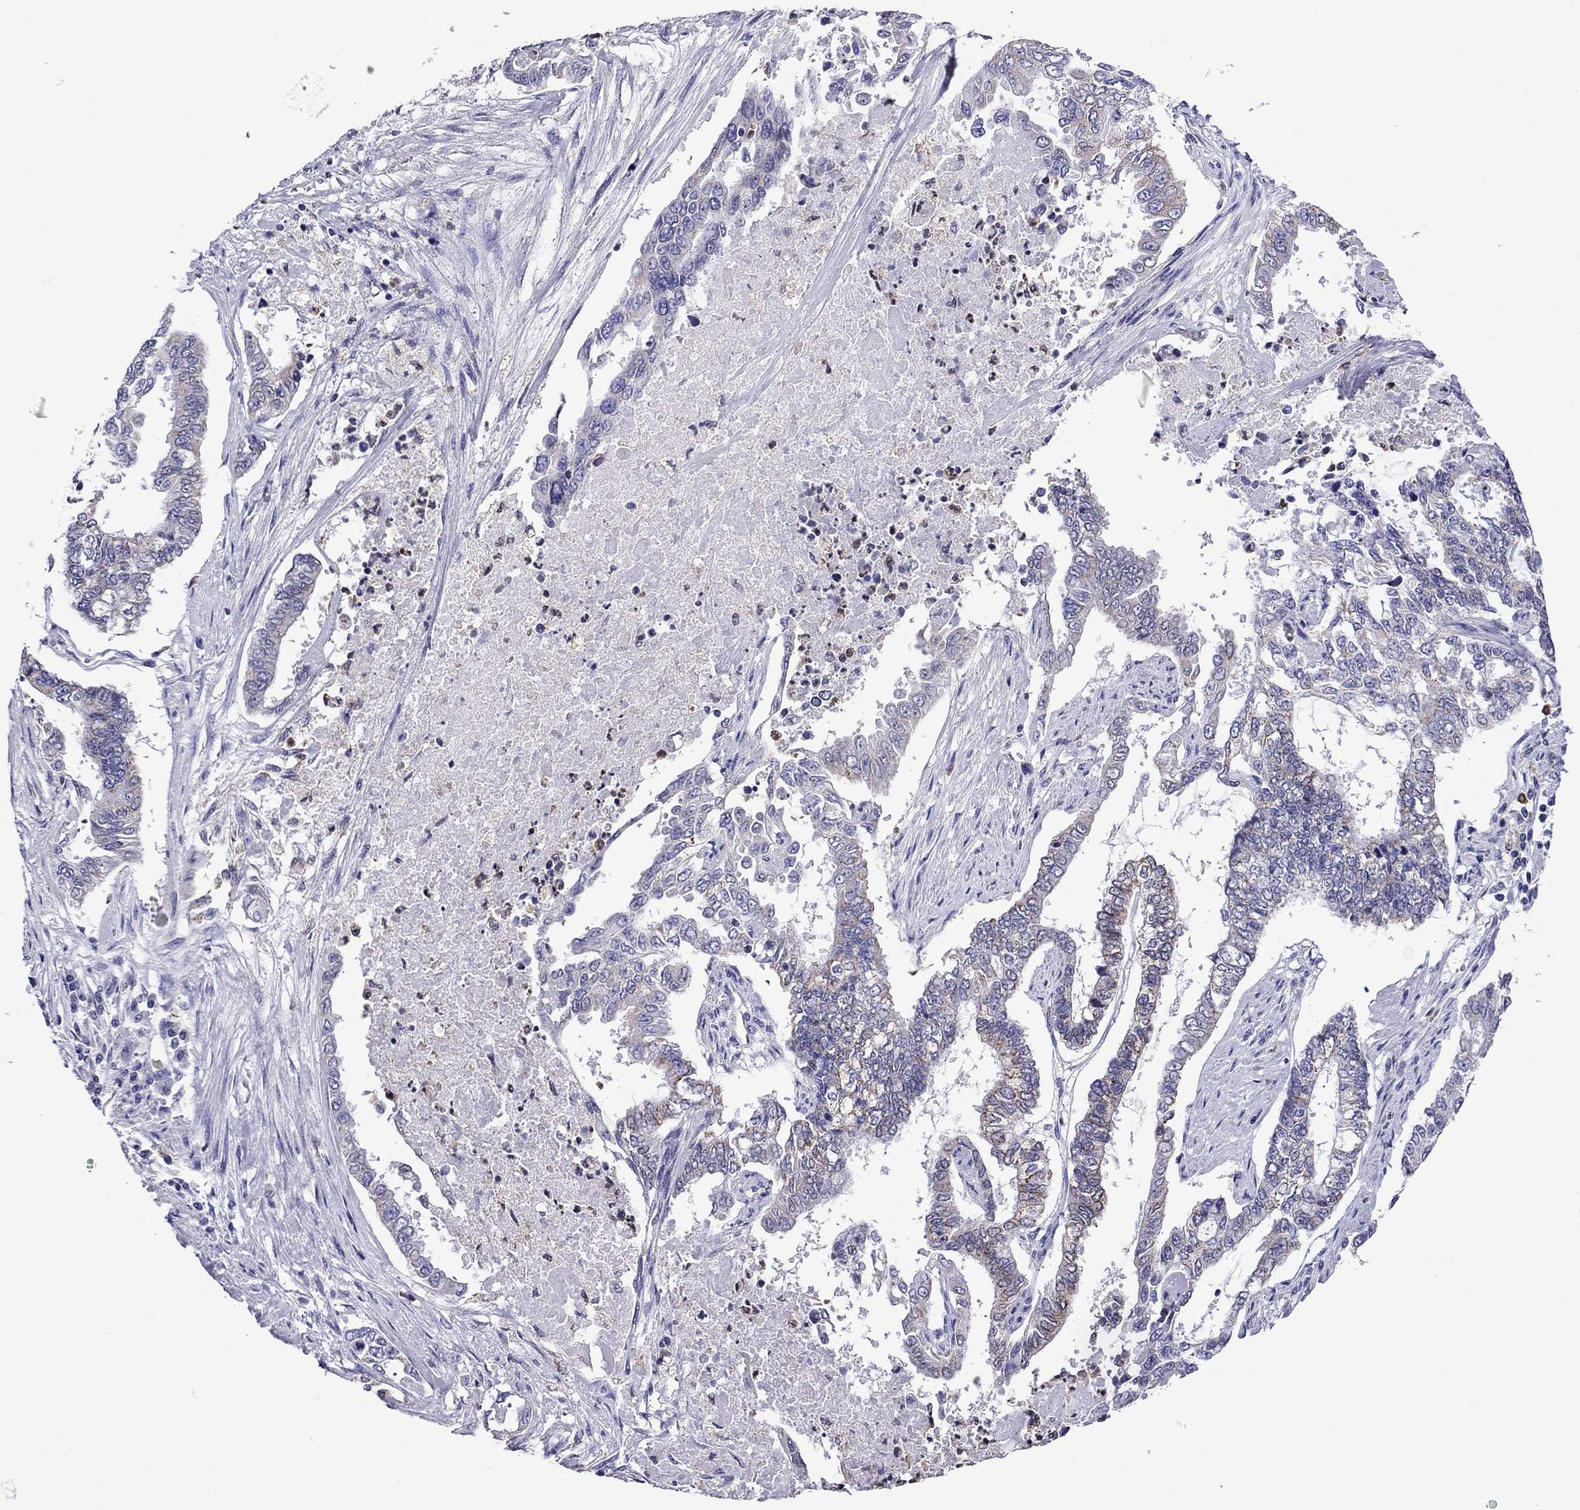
{"staining": {"intensity": "weak", "quantity": "<25%", "location": "cytoplasmic/membranous"}, "tissue": "endometrial cancer", "cell_type": "Tumor cells", "image_type": "cancer", "snomed": [{"axis": "morphology", "description": "Adenocarcinoma, NOS"}, {"axis": "topography", "description": "Uterus"}], "caption": "This histopathology image is of endometrial cancer stained with immunohistochemistry (IHC) to label a protein in brown with the nuclei are counter-stained blue. There is no expression in tumor cells.", "gene": "SCG2", "patient": {"sex": "female", "age": 59}}